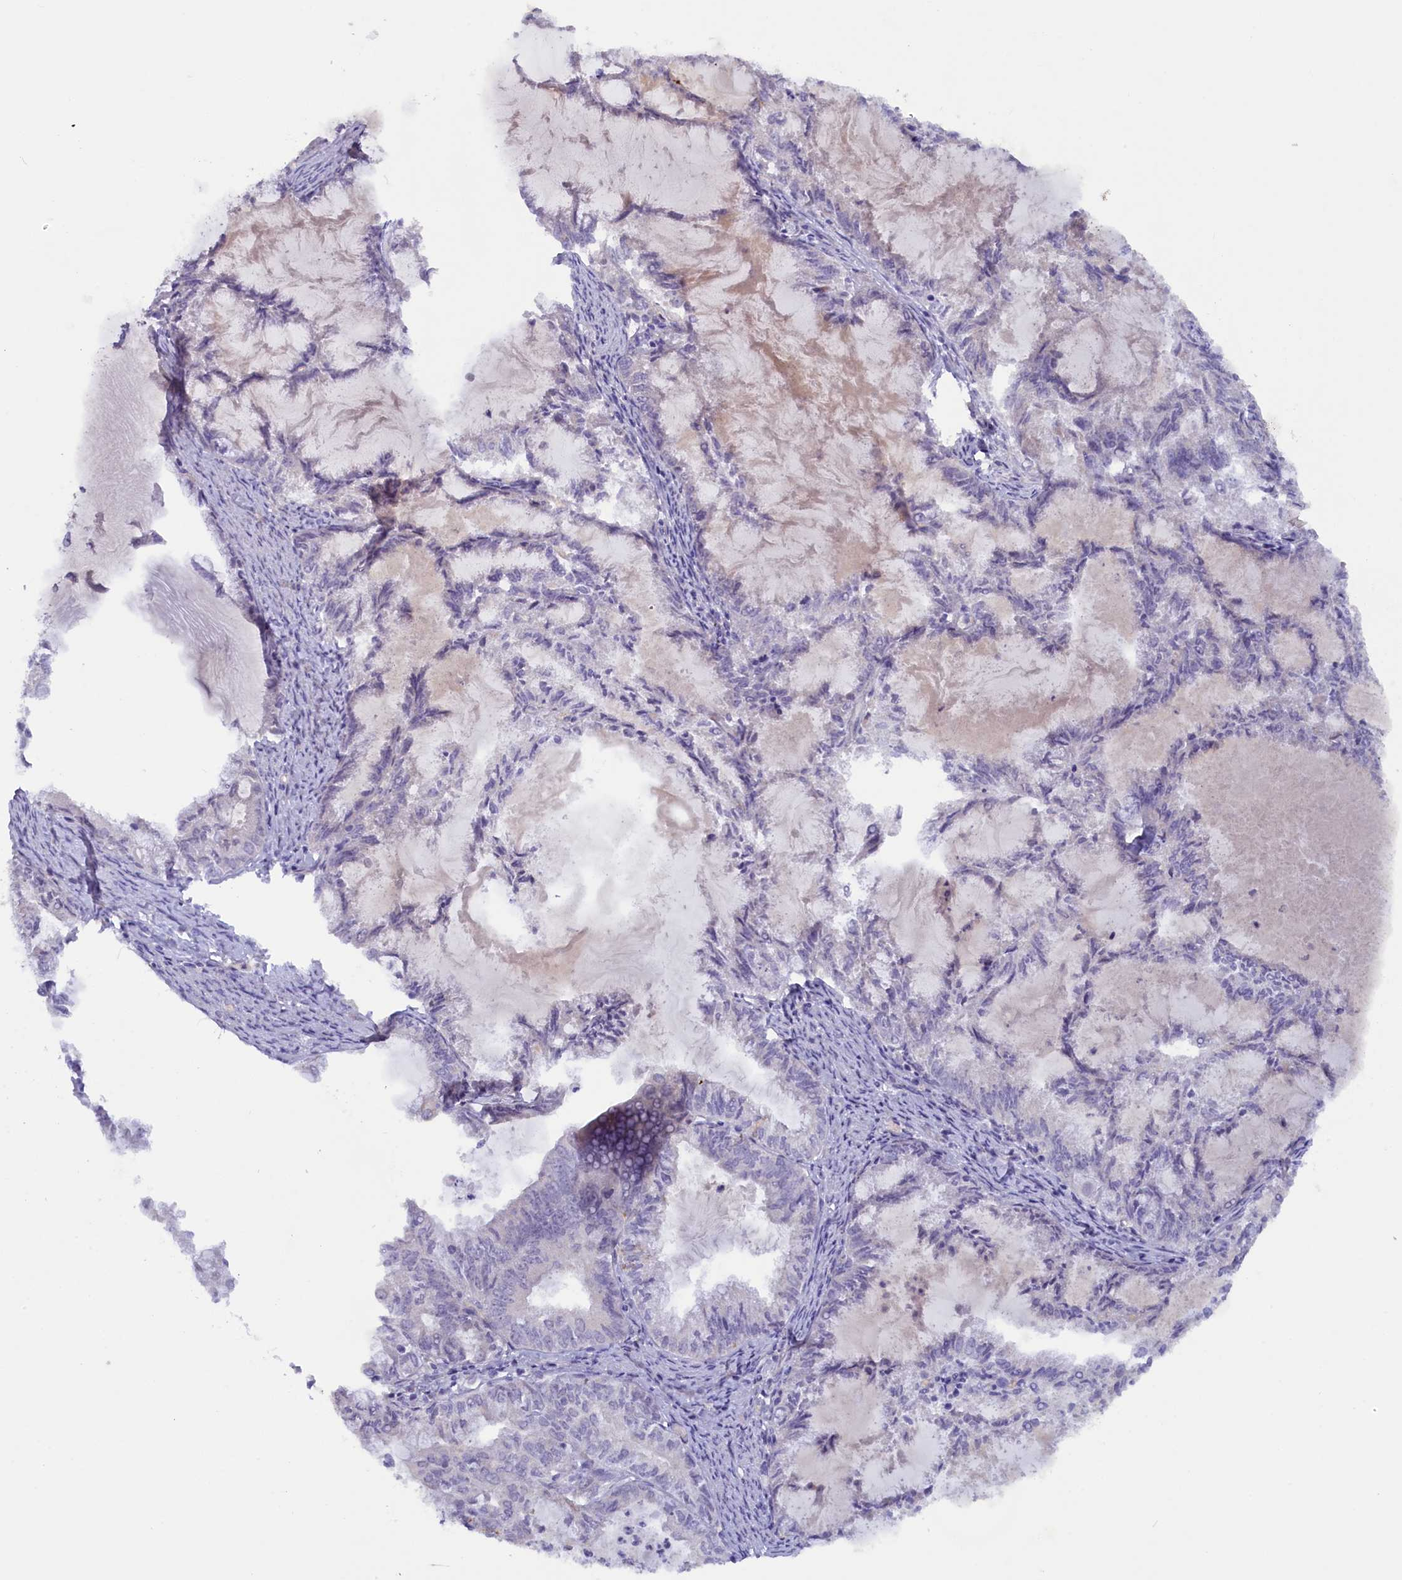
{"staining": {"intensity": "negative", "quantity": "none", "location": "none"}, "tissue": "endometrial cancer", "cell_type": "Tumor cells", "image_type": "cancer", "snomed": [{"axis": "morphology", "description": "Adenocarcinoma, NOS"}, {"axis": "topography", "description": "Endometrium"}], "caption": "This micrograph is of endometrial adenocarcinoma stained with immunohistochemistry (IHC) to label a protein in brown with the nuclei are counter-stained blue. There is no expression in tumor cells. Nuclei are stained in blue.", "gene": "ZSWIM4", "patient": {"sex": "female", "age": 86}}